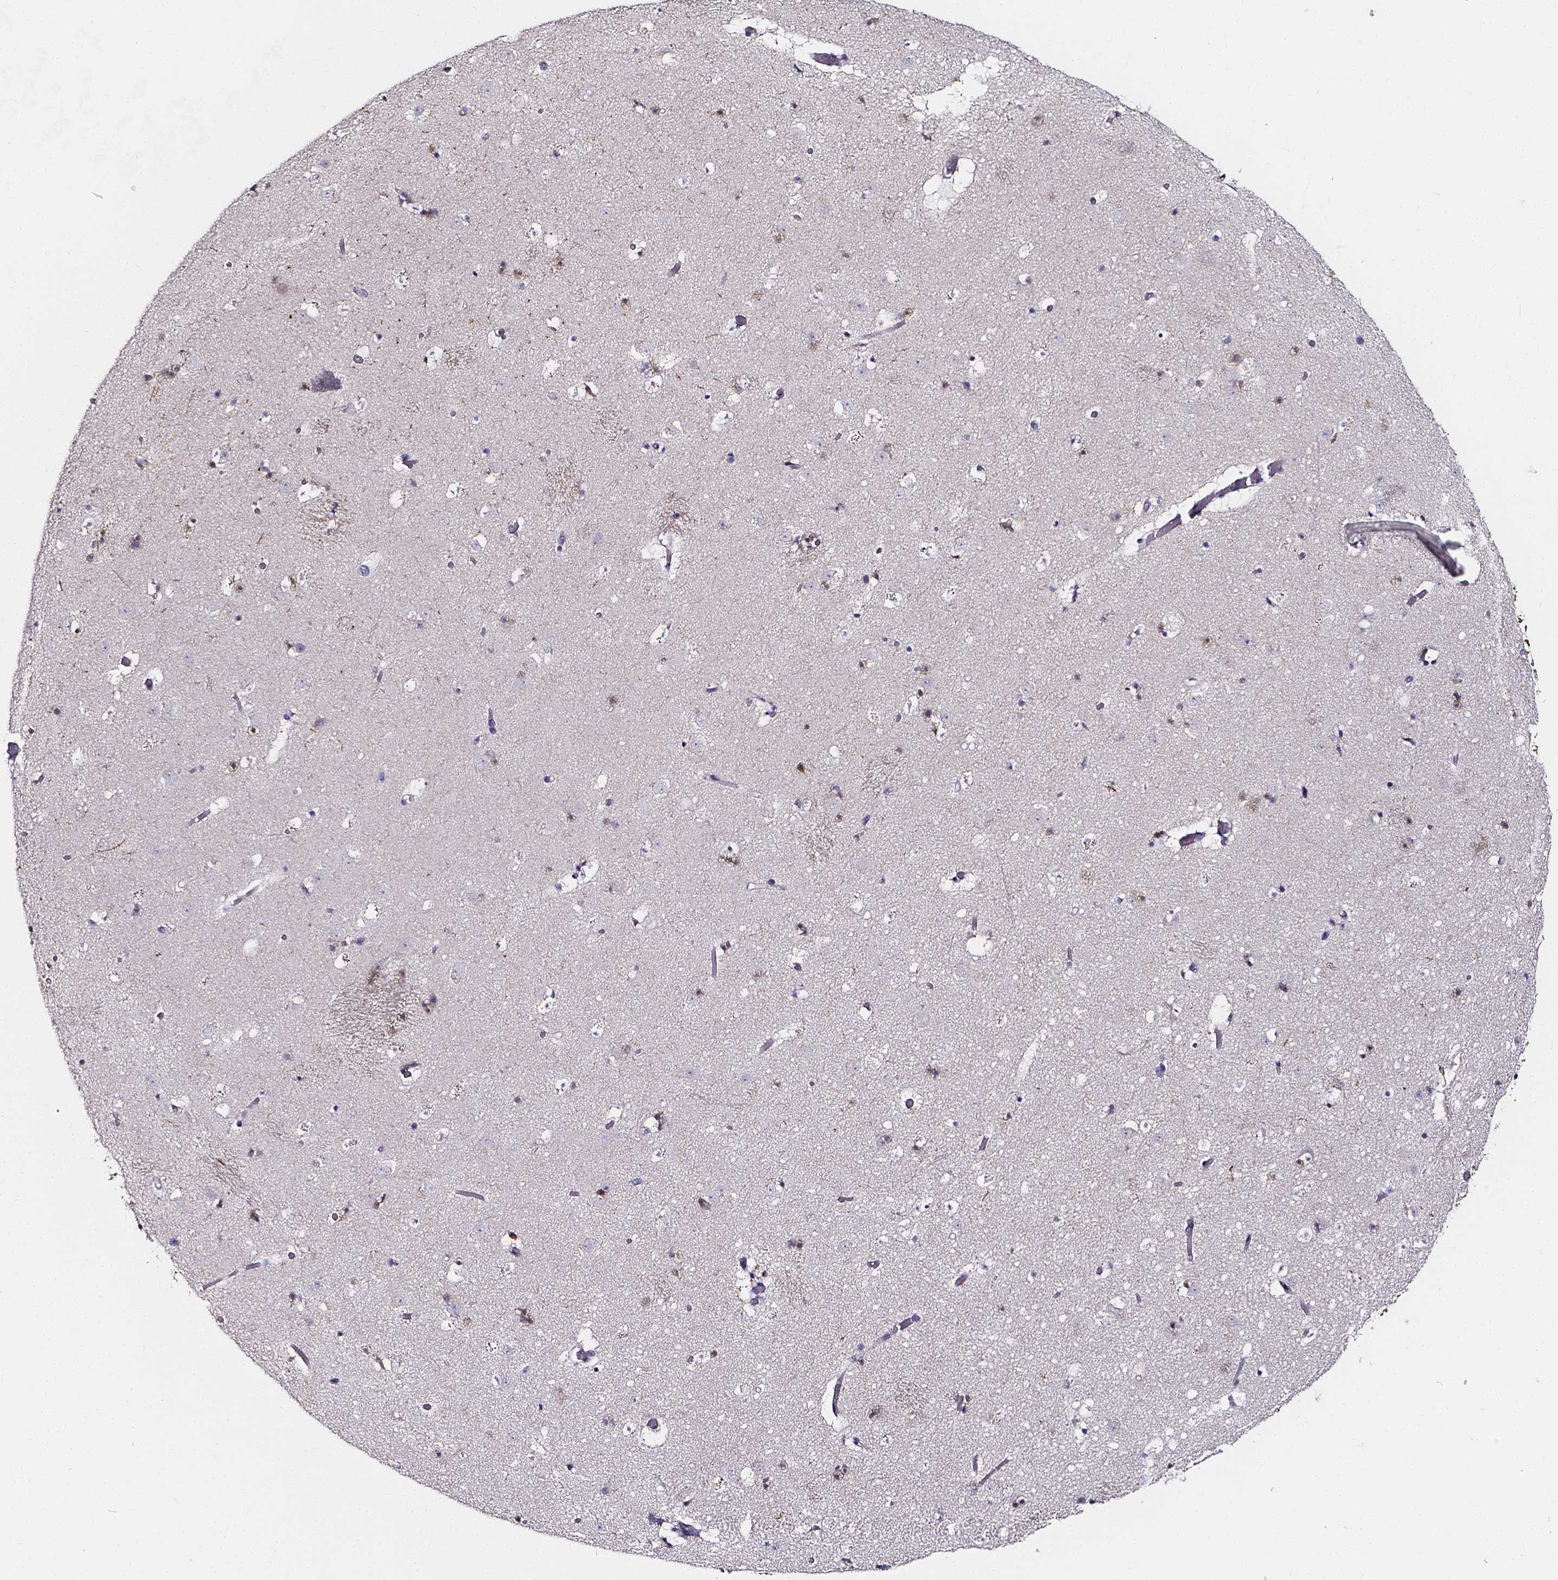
{"staining": {"intensity": "strong", "quantity": "<25%", "location": "cytoplasmic/membranous"}, "tissue": "caudate", "cell_type": "Glial cells", "image_type": "normal", "snomed": [{"axis": "morphology", "description": "Normal tissue, NOS"}, {"axis": "topography", "description": "Lateral ventricle wall"}], "caption": "Strong cytoplasmic/membranous expression for a protein is identified in approximately <25% of glial cells of normal caudate using IHC.", "gene": "CACNG8", "patient": {"sex": "female", "age": 42}}